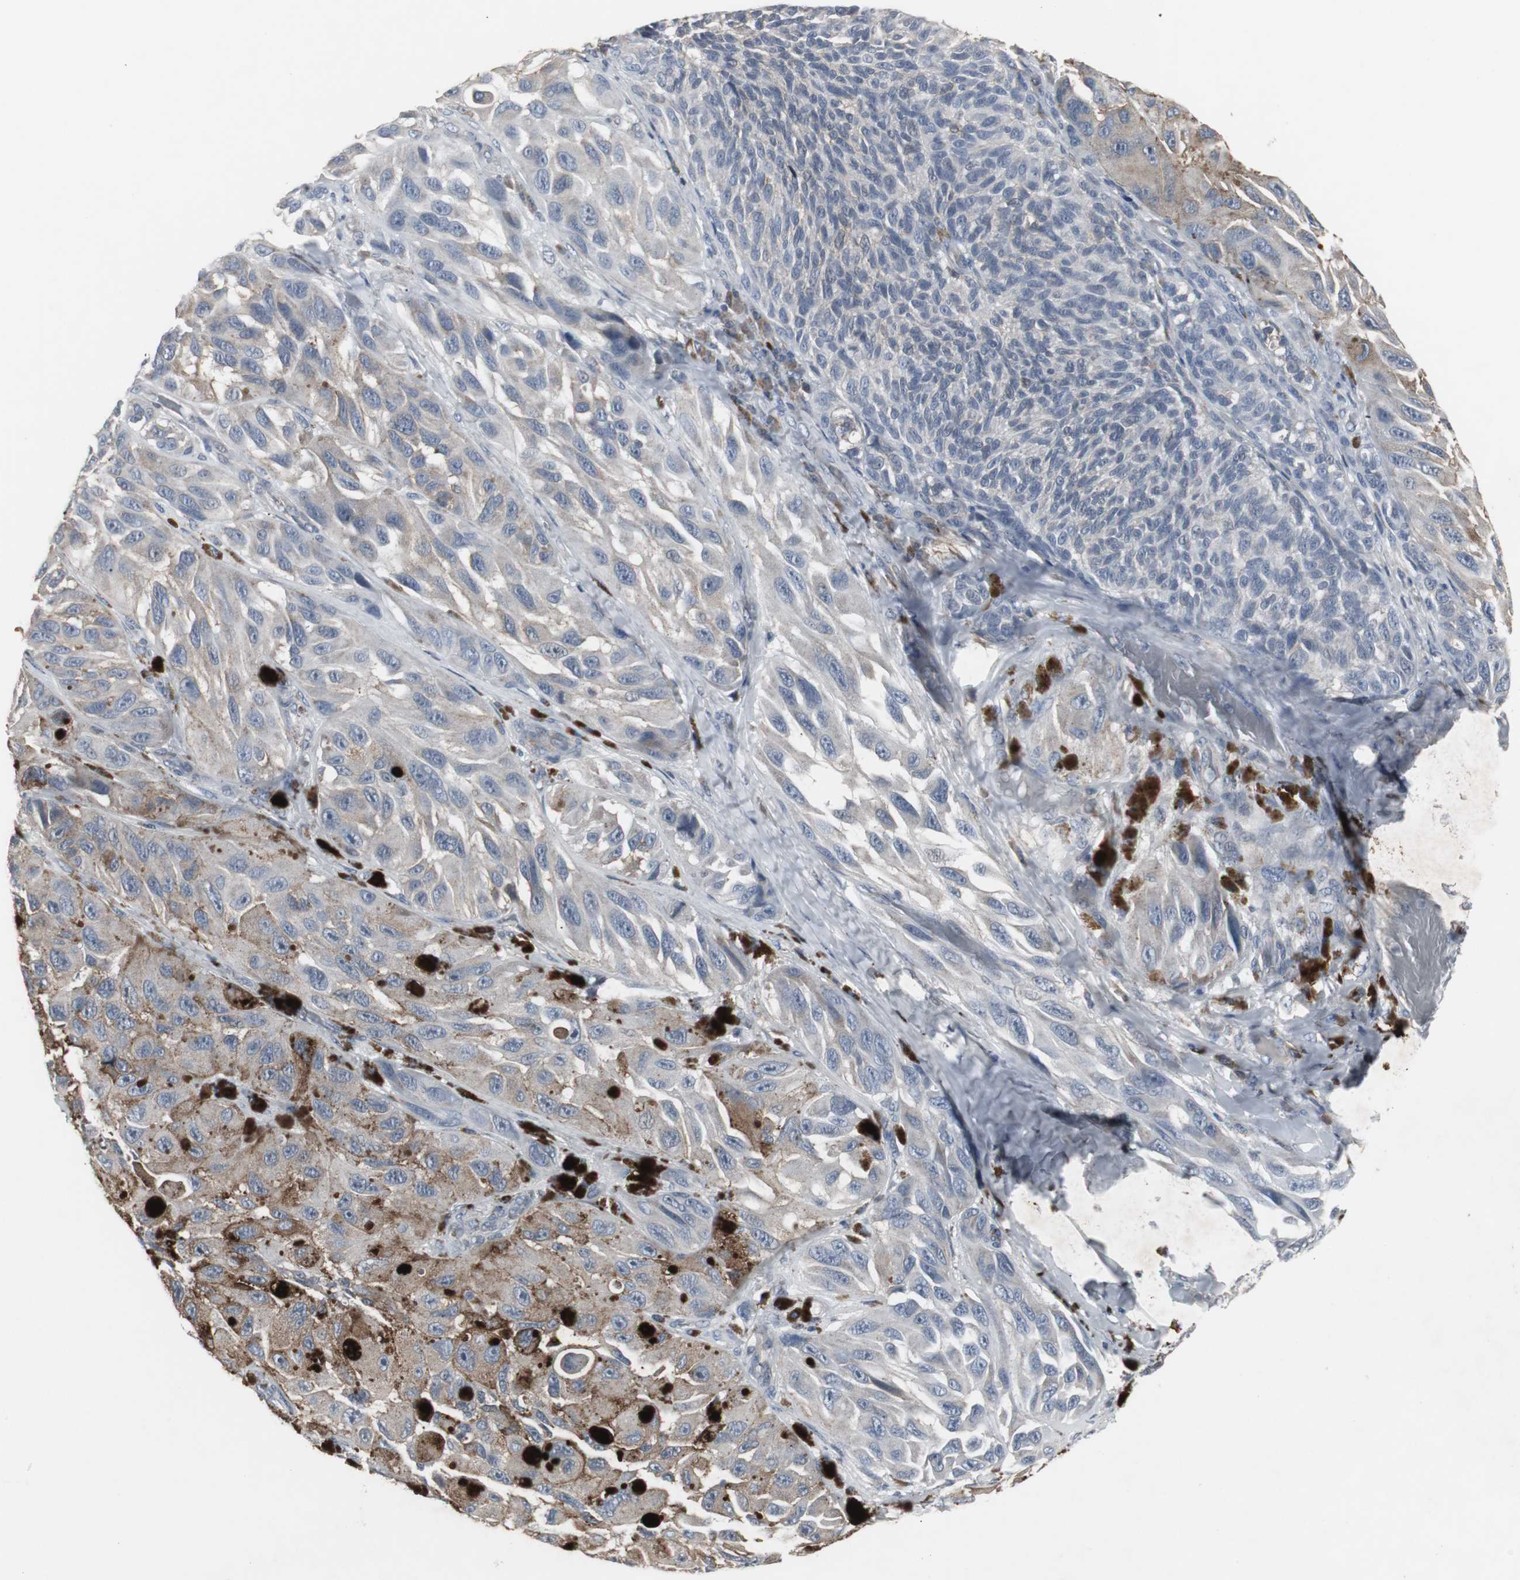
{"staining": {"intensity": "moderate", "quantity": "25%-75%", "location": "cytoplasmic/membranous"}, "tissue": "melanoma", "cell_type": "Tumor cells", "image_type": "cancer", "snomed": [{"axis": "morphology", "description": "Malignant melanoma, NOS"}, {"axis": "topography", "description": "Skin"}], "caption": "Protein staining shows moderate cytoplasmic/membranous staining in about 25%-75% of tumor cells in malignant melanoma.", "gene": "ACAA1", "patient": {"sex": "female", "age": 73}}